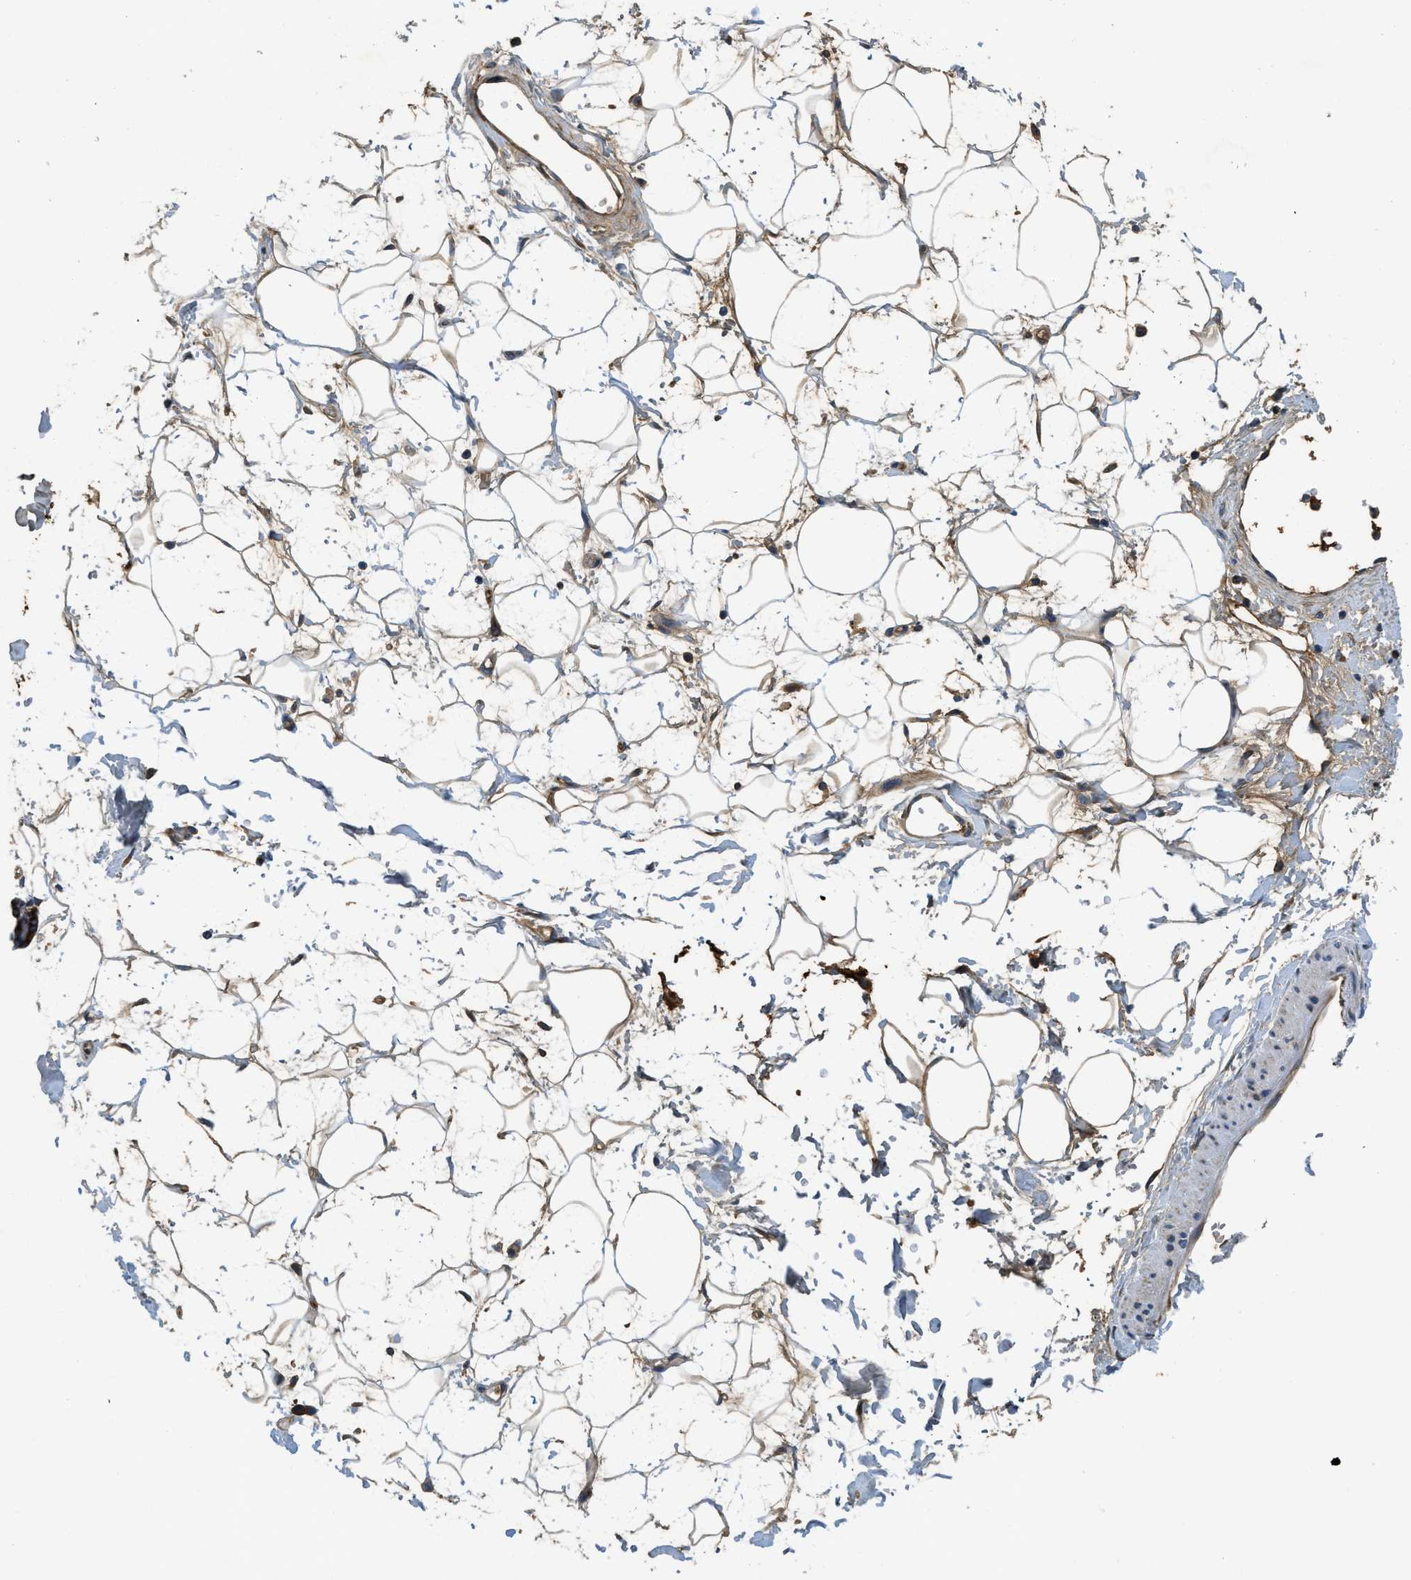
{"staining": {"intensity": "moderate", "quantity": ">75%", "location": "cytoplasmic/membranous"}, "tissue": "adipose tissue", "cell_type": "Adipocytes", "image_type": "normal", "snomed": [{"axis": "morphology", "description": "Normal tissue, NOS"}, {"axis": "topography", "description": "Soft tissue"}], "caption": "Moderate cytoplasmic/membranous staining for a protein is seen in approximately >75% of adipocytes of benign adipose tissue using immunohistochemistry (IHC).", "gene": "RIPK2", "patient": {"sex": "male", "age": 72}}